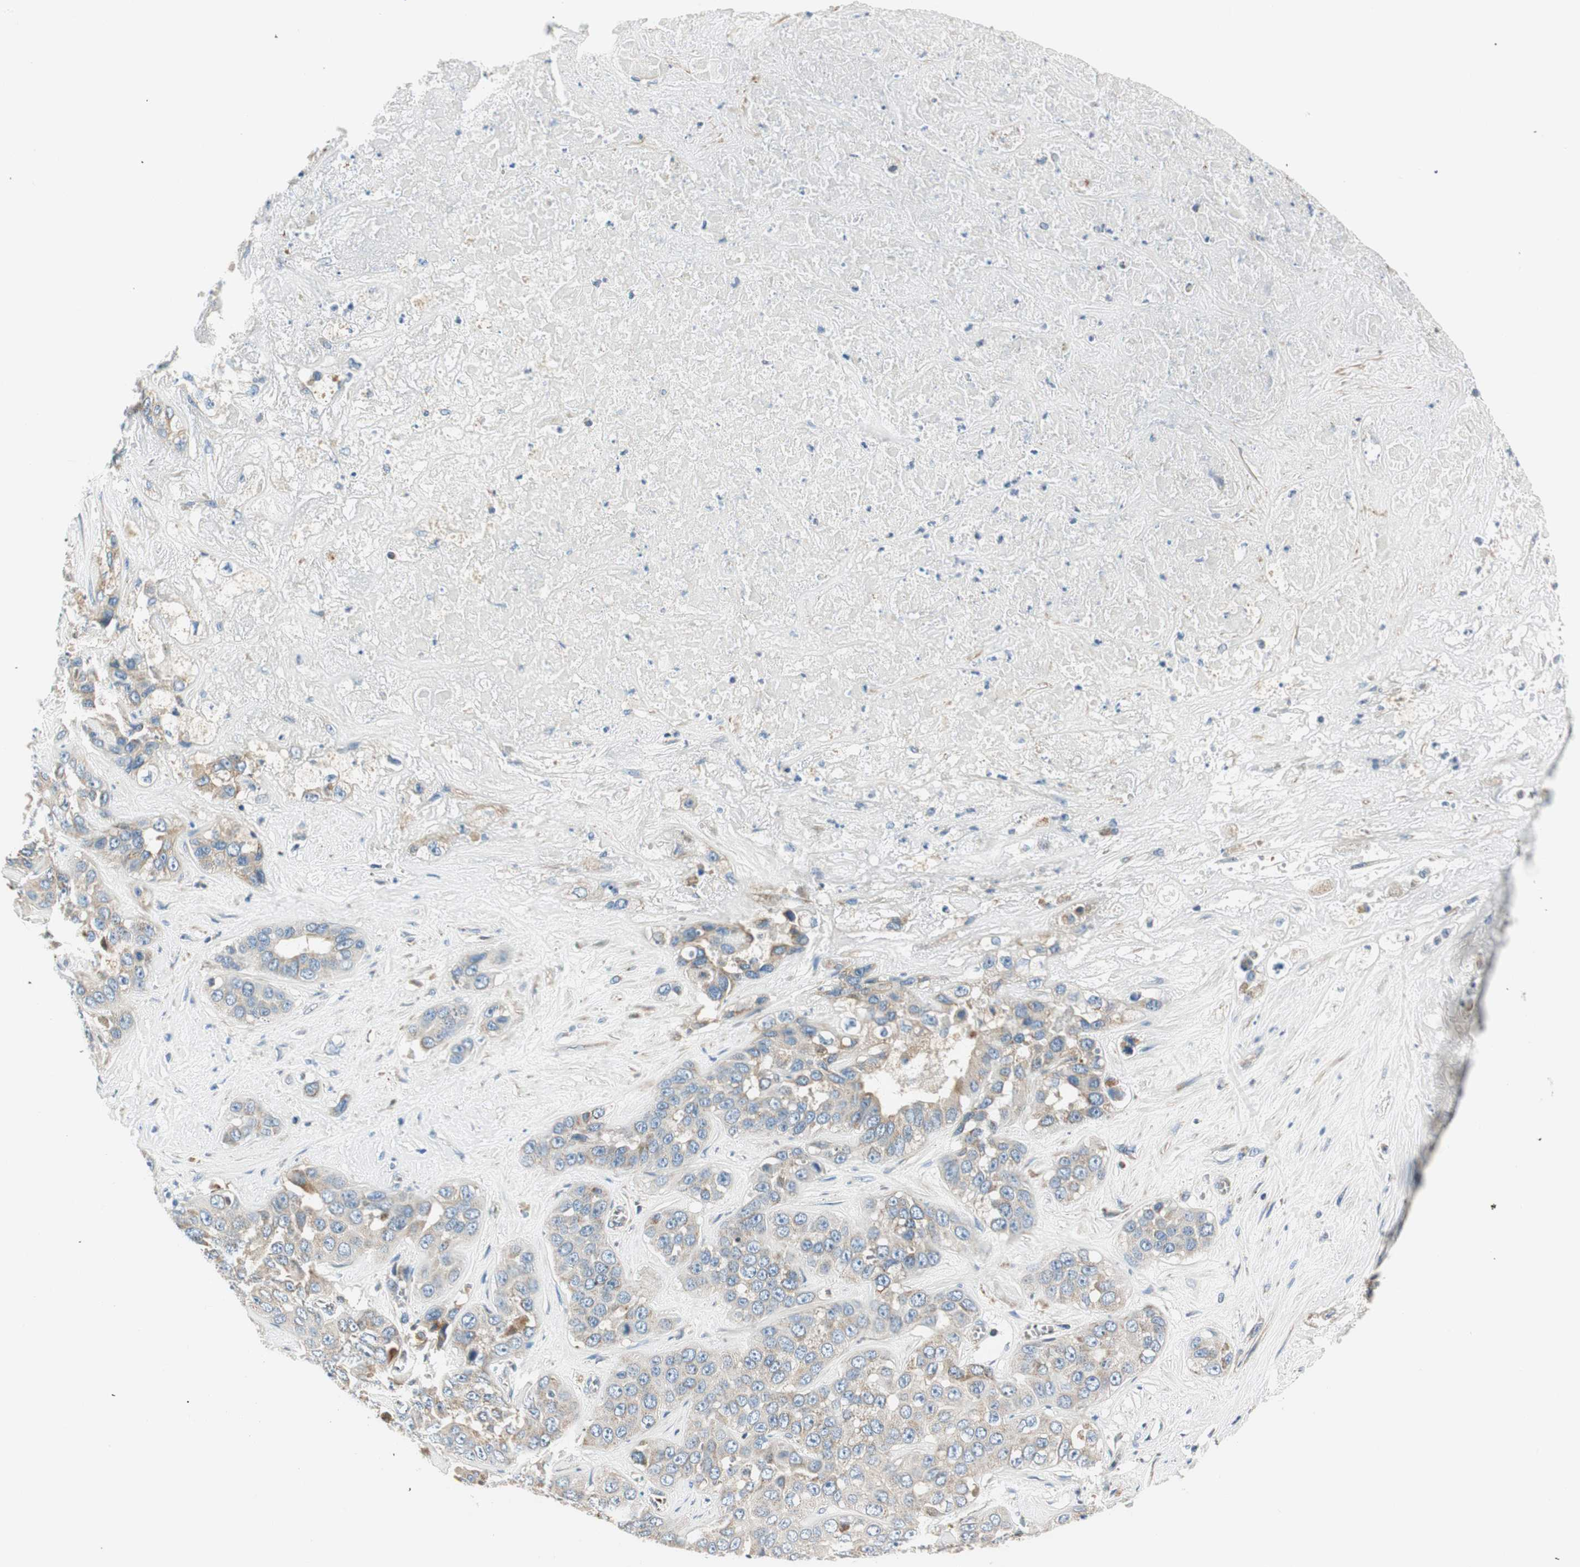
{"staining": {"intensity": "weak", "quantity": "25%-75%", "location": "cytoplasmic/membranous"}, "tissue": "liver cancer", "cell_type": "Tumor cells", "image_type": "cancer", "snomed": [{"axis": "morphology", "description": "Cholangiocarcinoma"}, {"axis": "topography", "description": "Liver"}], "caption": "IHC histopathology image of liver cancer stained for a protein (brown), which shows low levels of weak cytoplasmic/membranous expression in about 25%-75% of tumor cells.", "gene": "RORB", "patient": {"sex": "female", "age": 52}}